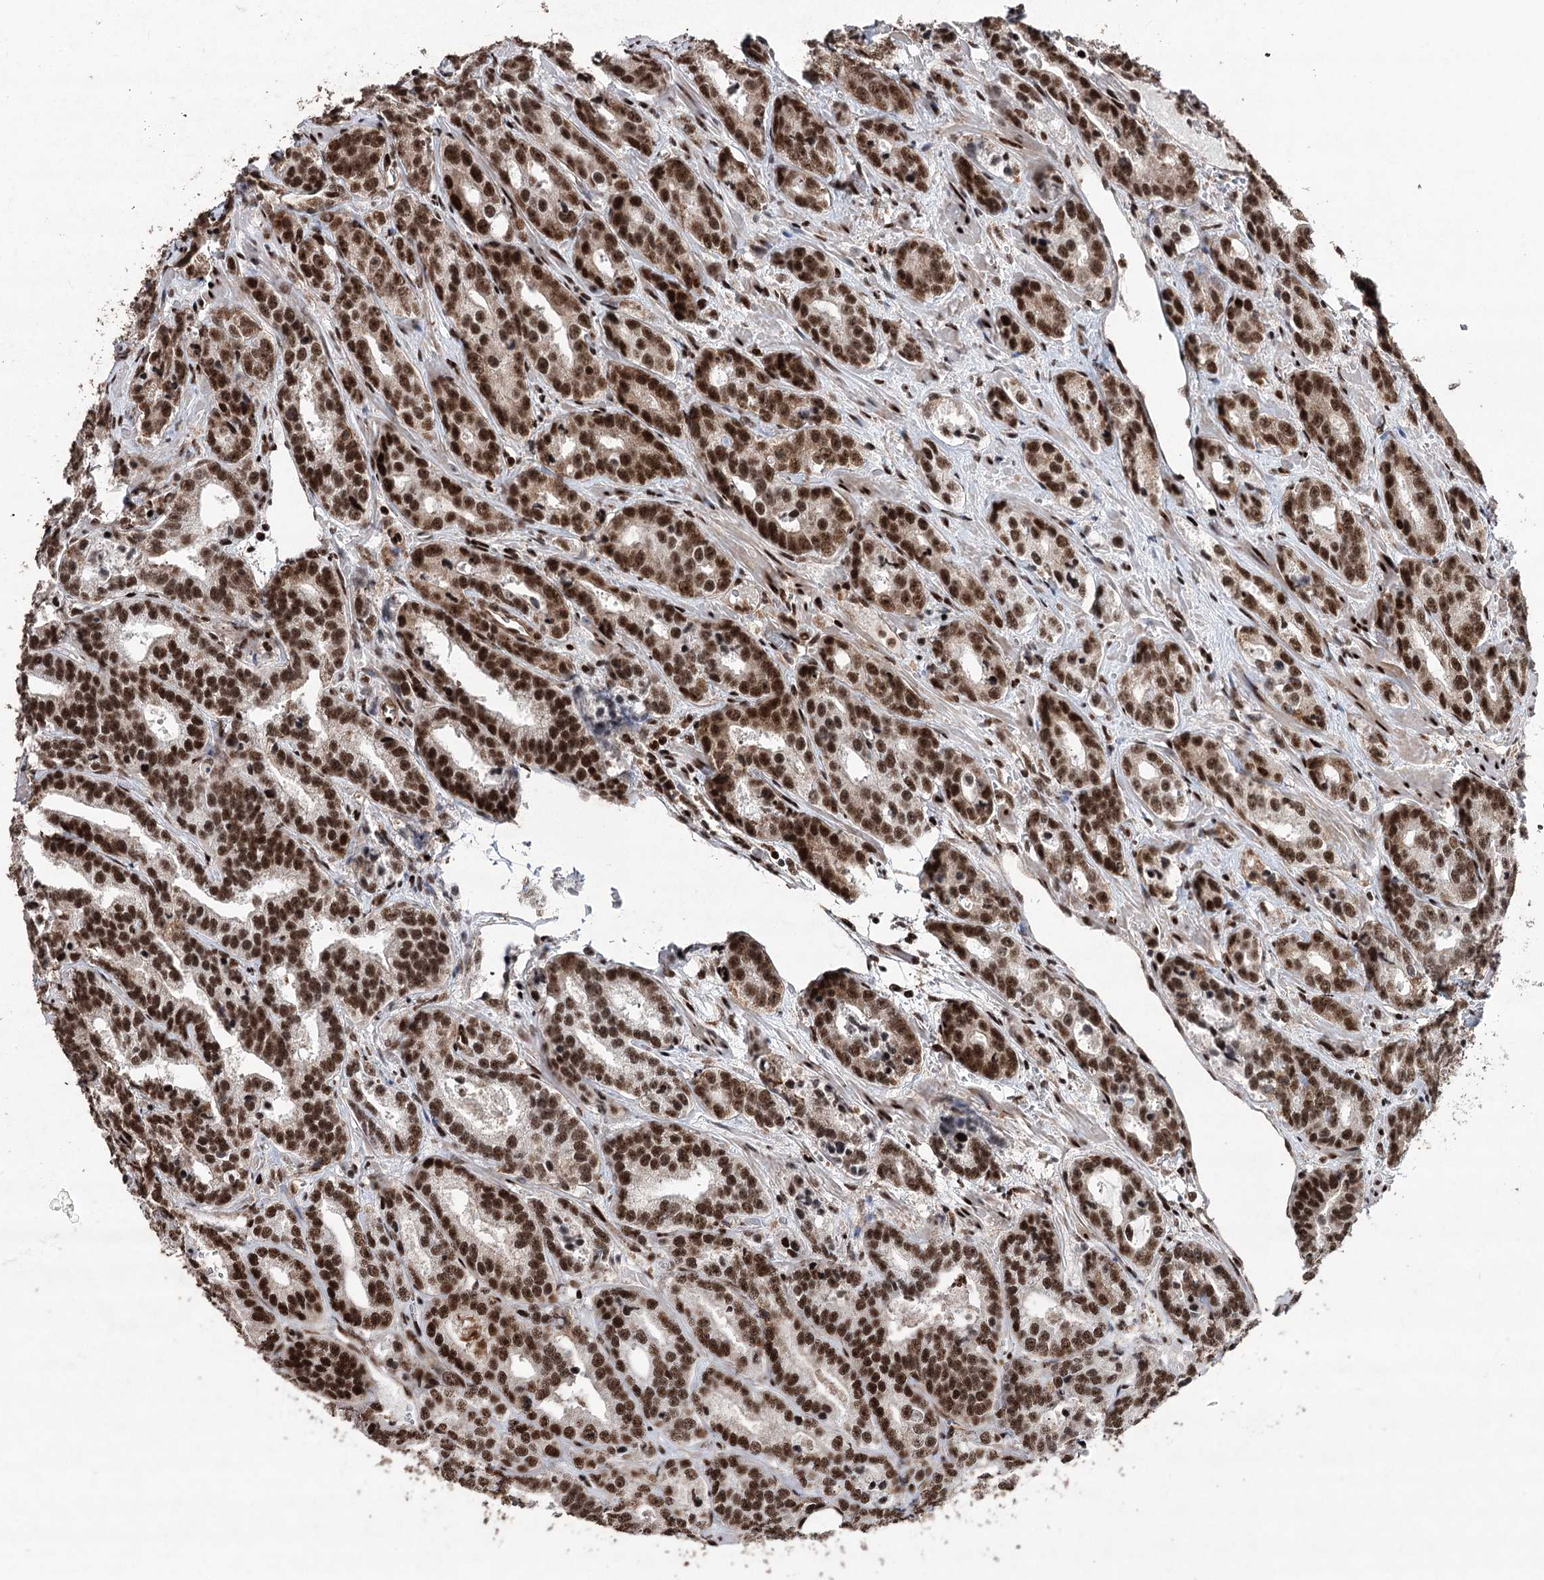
{"staining": {"intensity": "strong", "quantity": ">75%", "location": "nuclear"}, "tissue": "prostate cancer", "cell_type": "Tumor cells", "image_type": "cancer", "snomed": [{"axis": "morphology", "description": "Adenocarcinoma, High grade"}, {"axis": "topography", "description": "Prostate"}], "caption": "High-grade adenocarcinoma (prostate) stained for a protein (brown) reveals strong nuclear positive positivity in approximately >75% of tumor cells.", "gene": "PDCD4", "patient": {"sex": "male", "age": 62}}